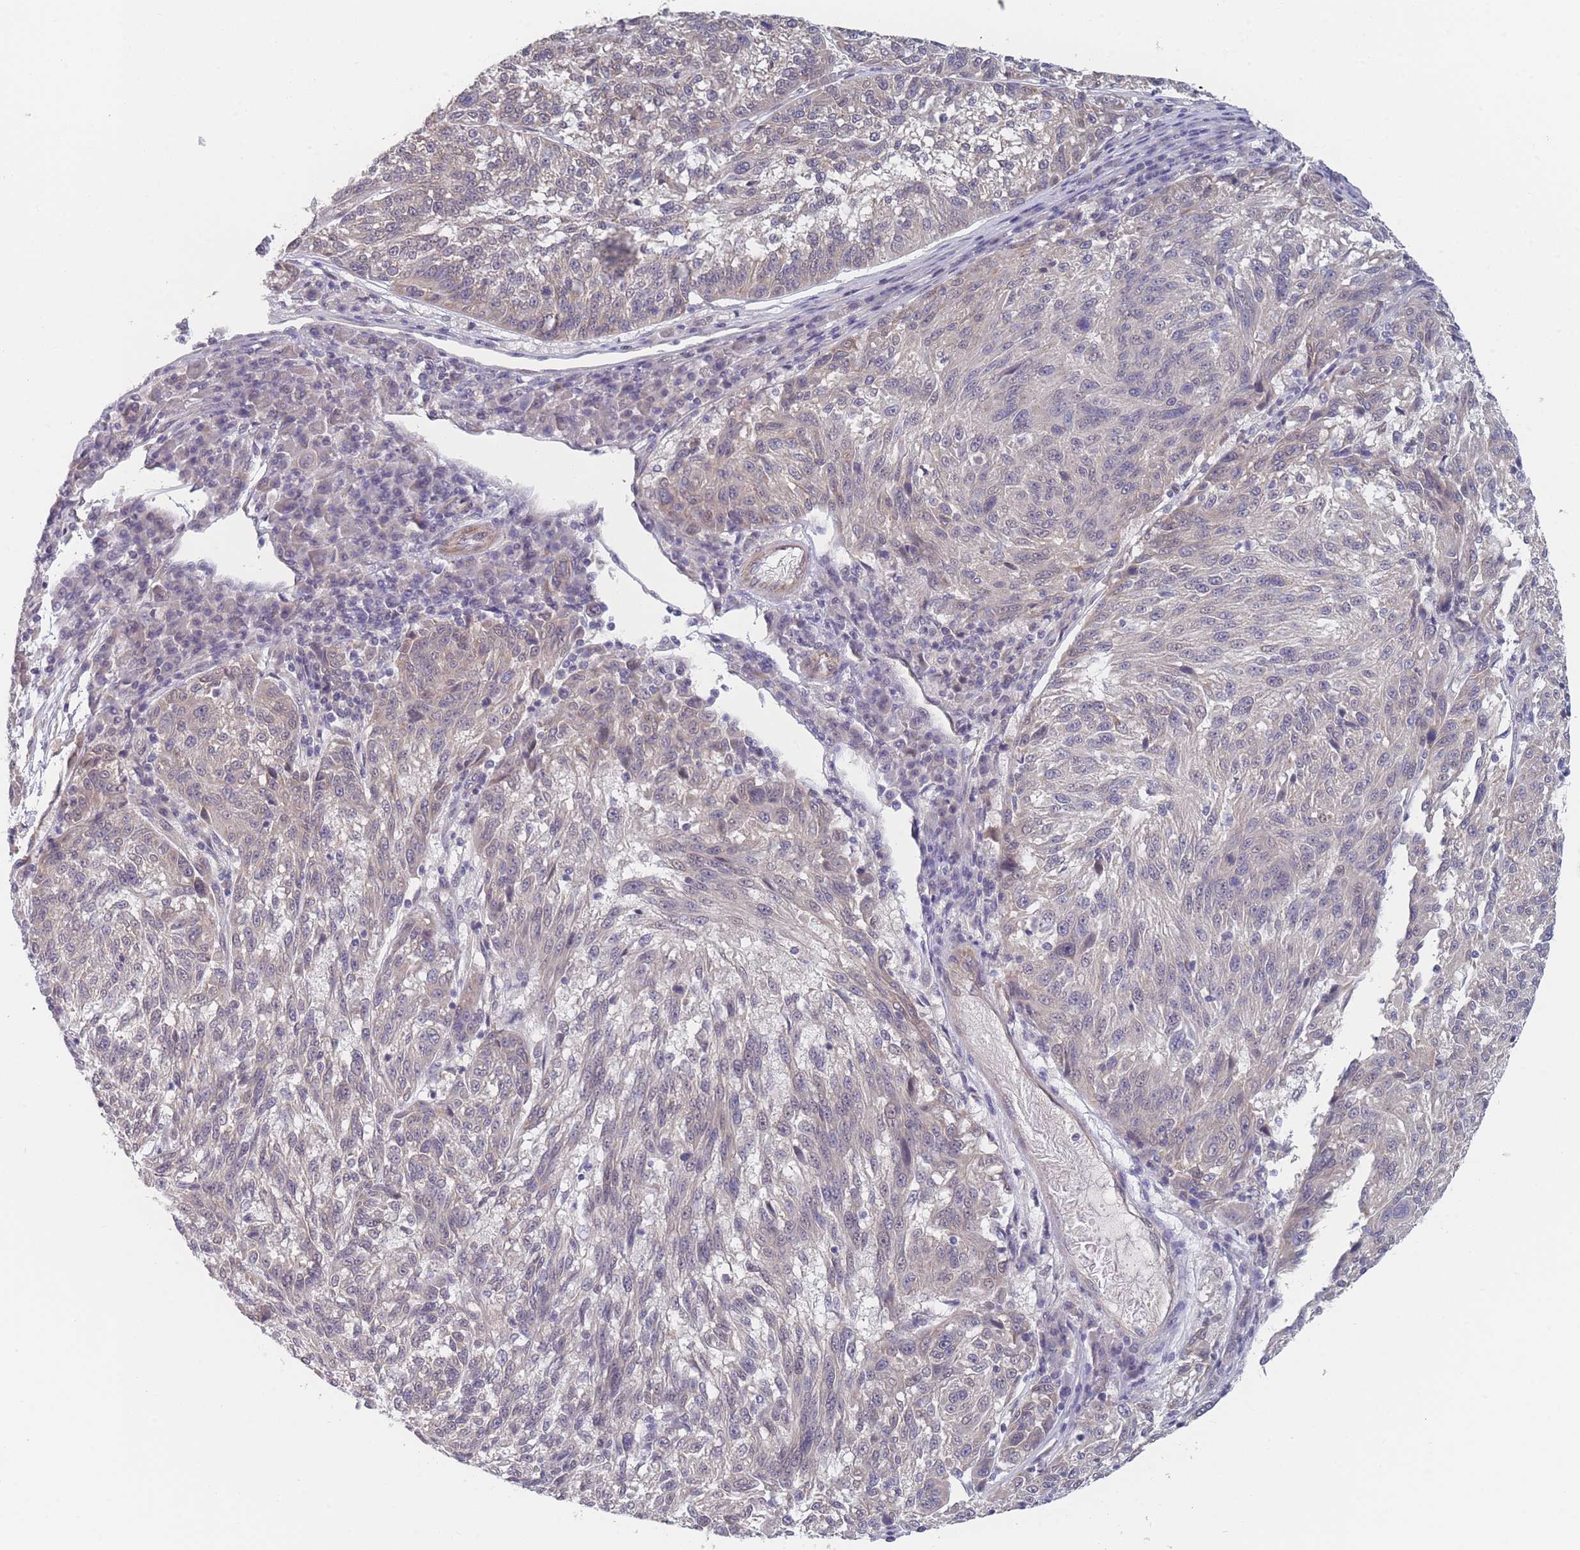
{"staining": {"intensity": "negative", "quantity": "none", "location": "none"}, "tissue": "melanoma", "cell_type": "Tumor cells", "image_type": "cancer", "snomed": [{"axis": "morphology", "description": "Malignant melanoma, NOS"}, {"axis": "topography", "description": "Skin"}], "caption": "The immunohistochemistry photomicrograph has no significant expression in tumor cells of malignant melanoma tissue.", "gene": "ANKRD10", "patient": {"sex": "male", "age": 53}}